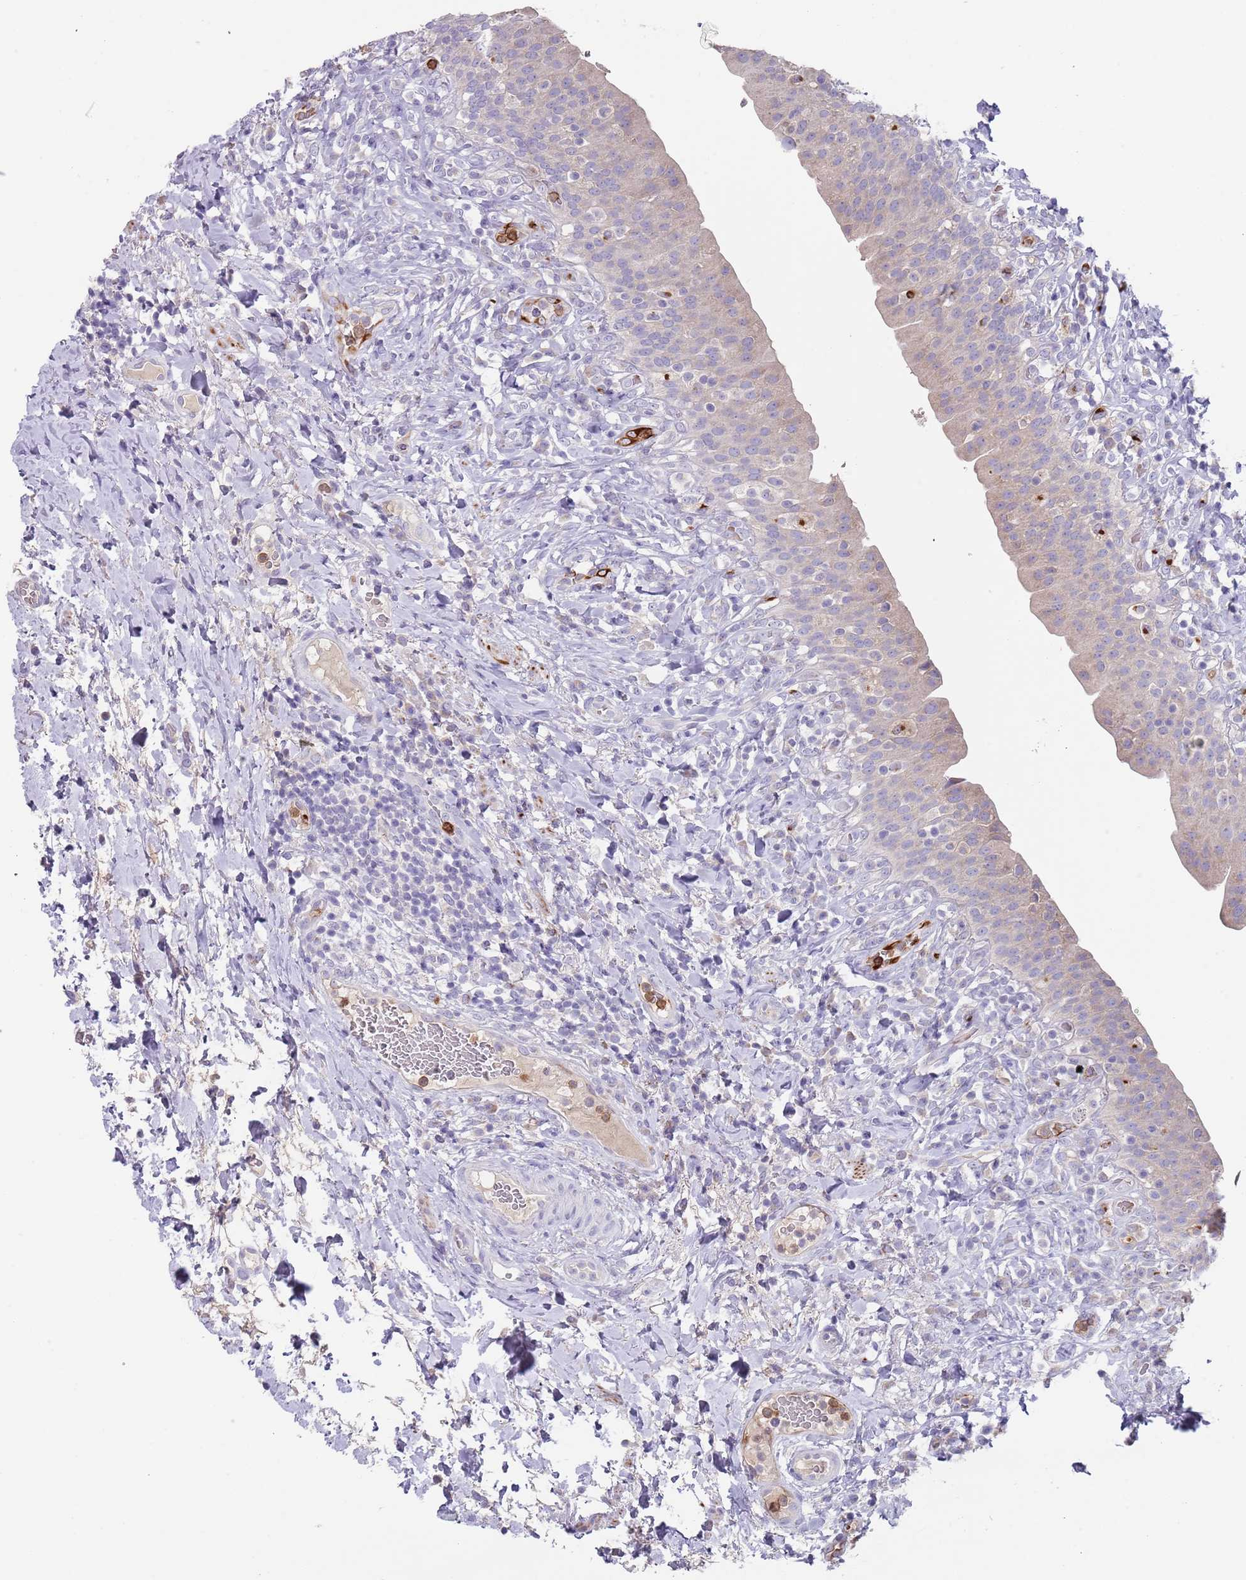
{"staining": {"intensity": "weak", "quantity": "<25%", "location": "cytoplasmic/membranous"}, "tissue": "urinary bladder", "cell_type": "Urothelial cells", "image_type": "normal", "snomed": [{"axis": "morphology", "description": "Normal tissue, NOS"}, {"axis": "morphology", "description": "Inflammation, NOS"}, {"axis": "topography", "description": "Urinary bladder"}], "caption": "DAB (3,3'-diaminobenzidine) immunohistochemical staining of normal human urinary bladder reveals no significant expression in urothelial cells.", "gene": "TMEM251", "patient": {"sex": "male", "age": 64}}